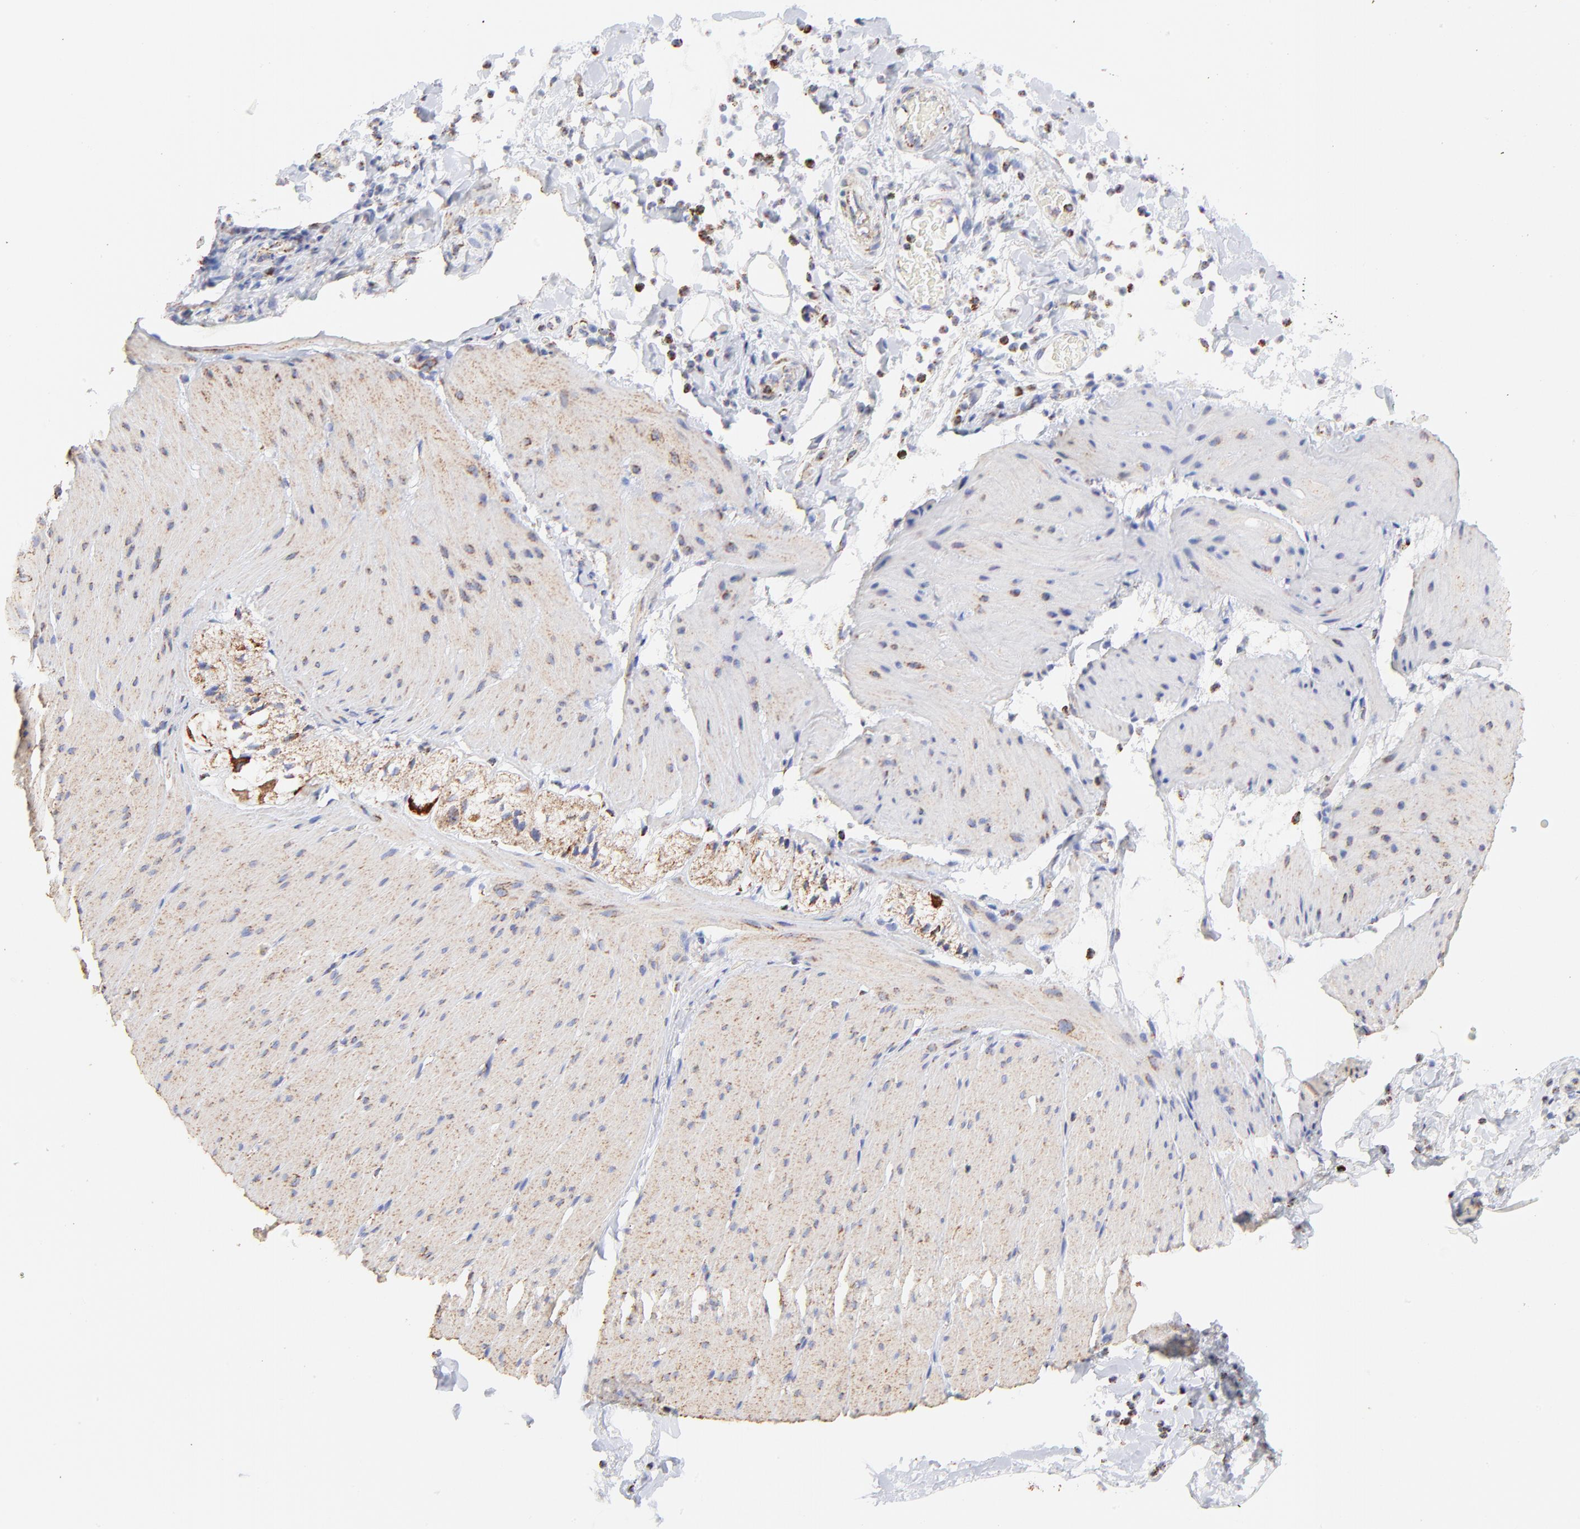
{"staining": {"intensity": "moderate", "quantity": ">75%", "location": "cytoplasmic/membranous"}, "tissue": "smooth muscle", "cell_type": "Smooth muscle cells", "image_type": "normal", "snomed": [{"axis": "morphology", "description": "Normal tissue, NOS"}, {"axis": "topography", "description": "Smooth muscle"}, {"axis": "topography", "description": "Colon"}], "caption": "Brown immunohistochemical staining in benign human smooth muscle reveals moderate cytoplasmic/membranous expression in approximately >75% of smooth muscle cells.", "gene": "COX4I1", "patient": {"sex": "male", "age": 67}}